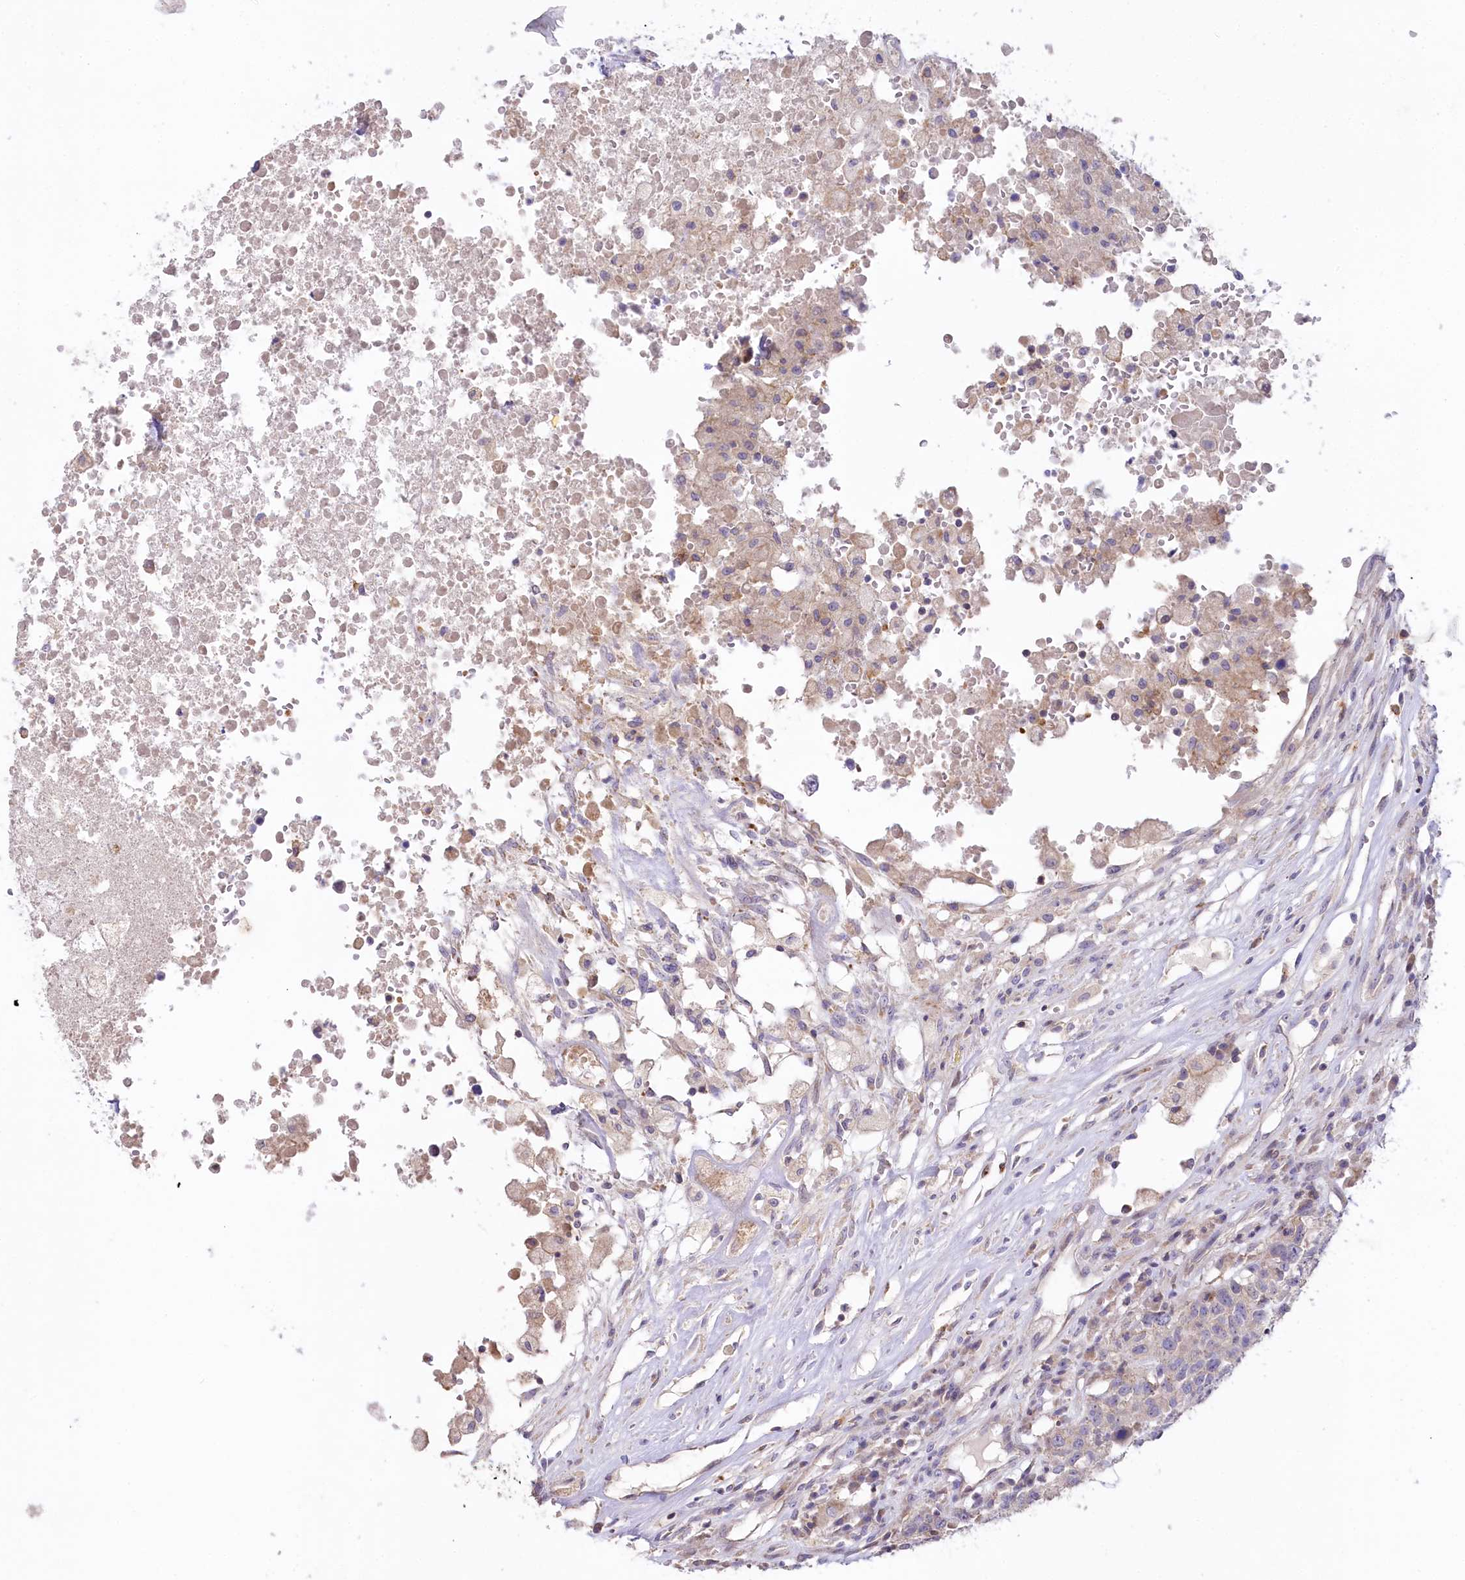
{"staining": {"intensity": "negative", "quantity": "none", "location": "none"}, "tissue": "head and neck cancer", "cell_type": "Tumor cells", "image_type": "cancer", "snomed": [{"axis": "morphology", "description": "Squamous cell carcinoma, NOS"}, {"axis": "topography", "description": "Head-Neck"}], "caption": "This is a photomicrograph of IHC staining of head and neck cancer, which shows no expression in tumor cells.", "gene": "SLC6A11", "patient": {"sex": "male", "age": 66}}